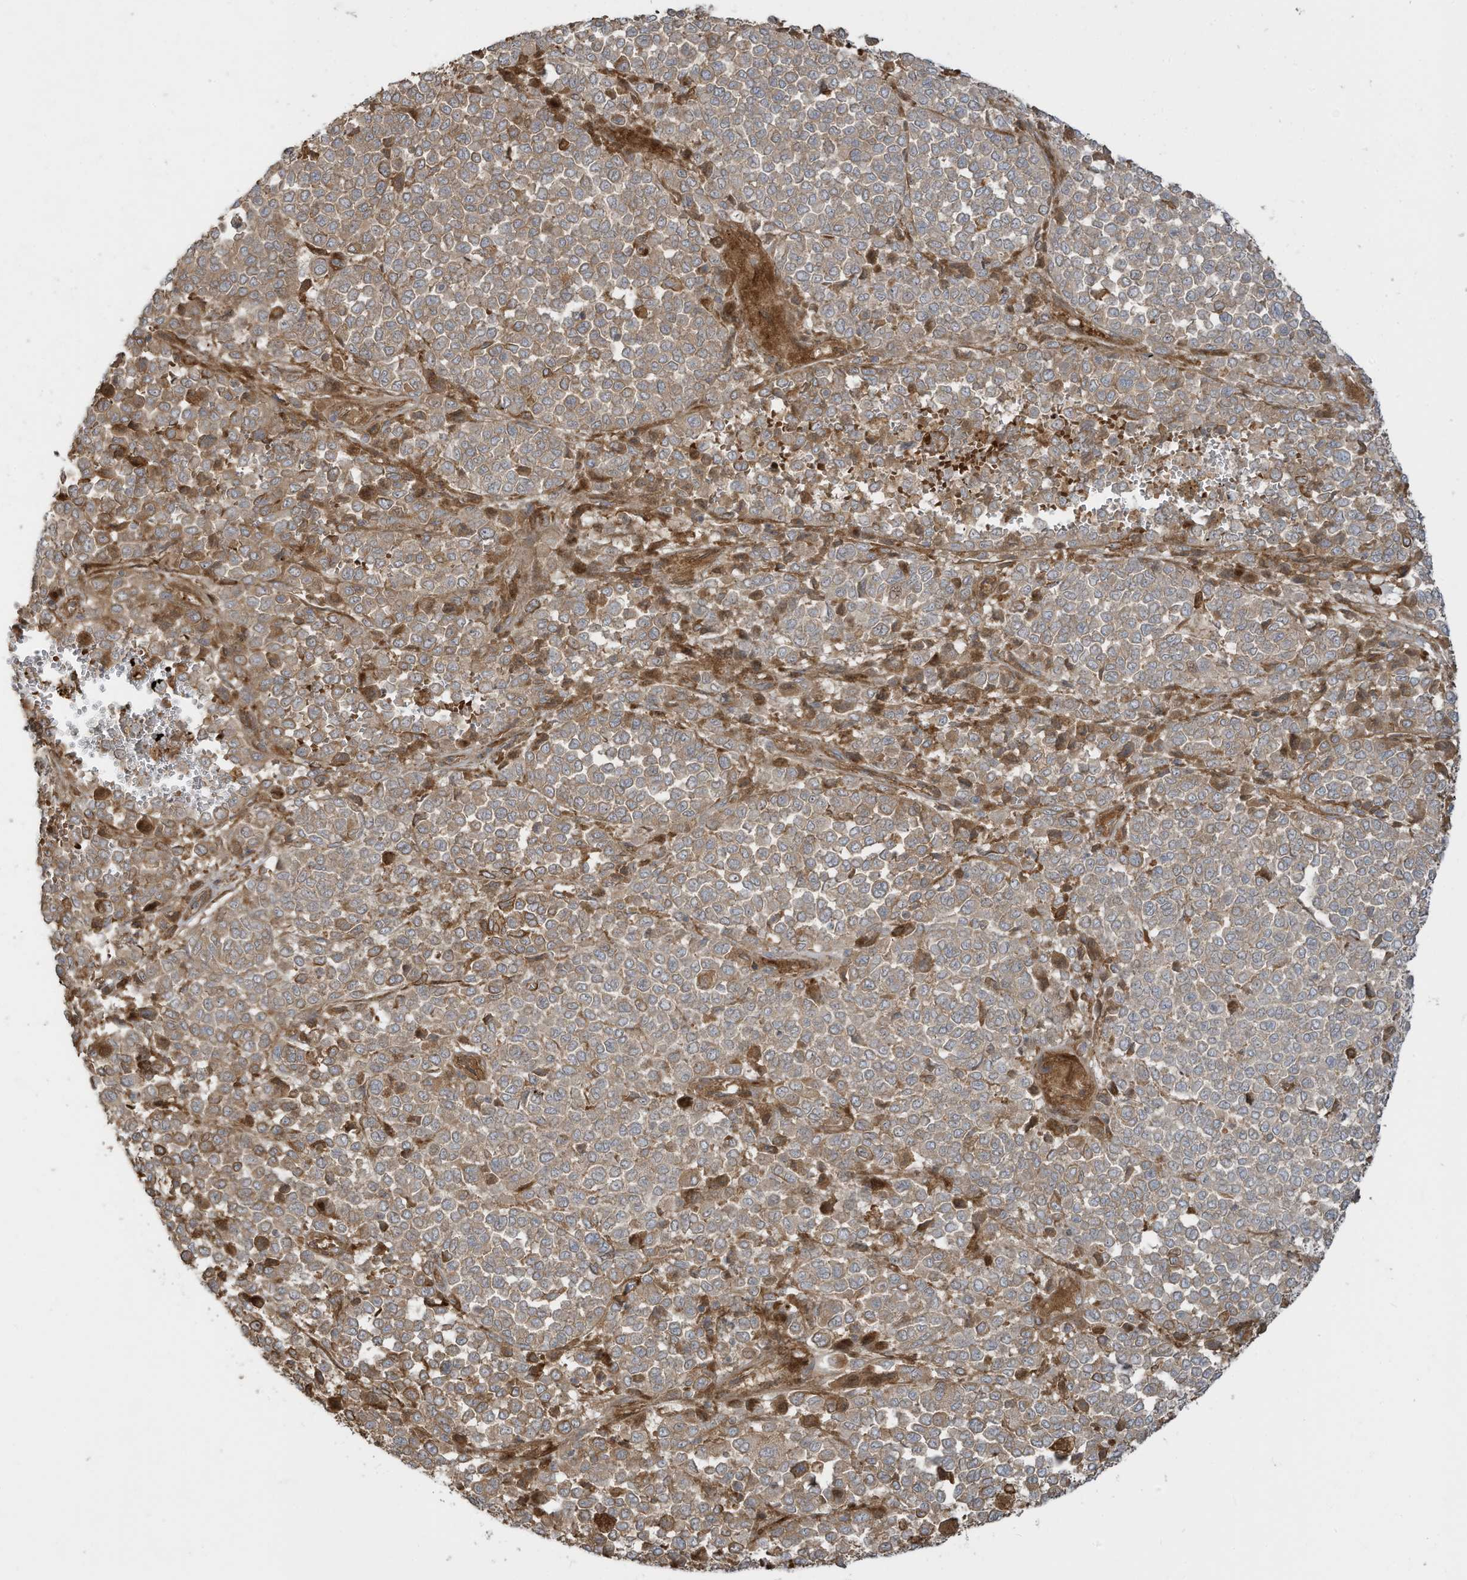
{"staining": {"intensity": "weak", "quantity": ">75%", "location": "cytoplasmic/membranous"}, "tissue": "melanoma", "cell_type": "Tumor cells", "image_type": "cancer", "snomed": [{"axis": "morphology", "description": "Malignant melanoma, Metastatic site"}, {"axis": "topography", "description": "Pancreas"}], "caption": "This image demonstrates immunohistochemistry staining of human malignant melanoma (metastatic site), with low weak cytoplasmic/membranous staining in about >75% of tumor cells.", "gene": "ENTR1", "patient": {"sex": "female", "age": 30}}